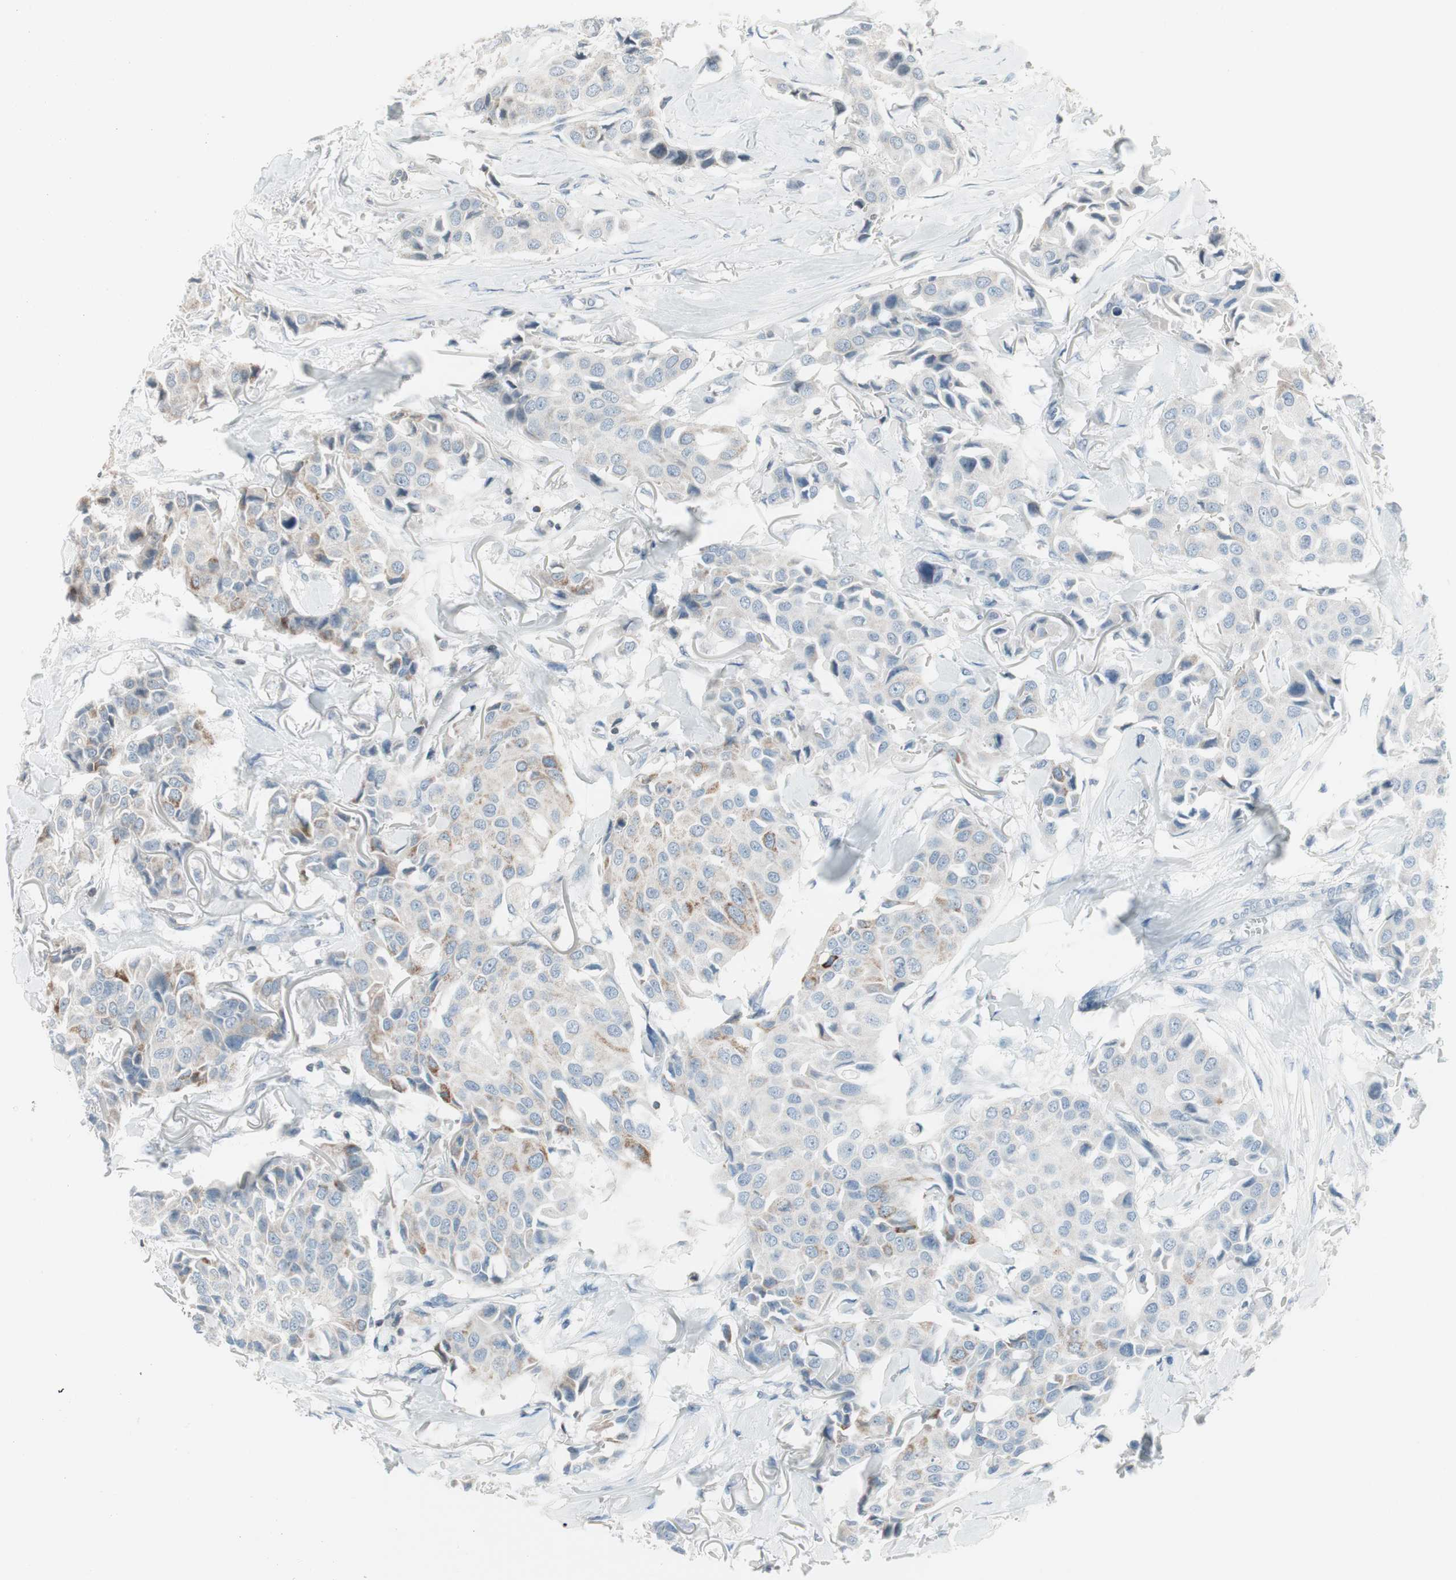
{"staining": {"intensity": "moderate", "quantity": "<25%", "location": "cytoplasmic/membranous"}, "tissue": "breast cancer", "cell_type": "Tumor cells", "image_type": "cancer", "snomed": [{"axis": "morphology", "description": "Duct carcinoma"}, {"axis": "topography", "description": "Breast"}], "caption": "Protein expression analysis of human breast cancer reveals moderate cytoplasmic/membranous staining in about <25% of tumor cells.", "gene": "ARG2", "patient": {"sex": "female", "age": 80}}